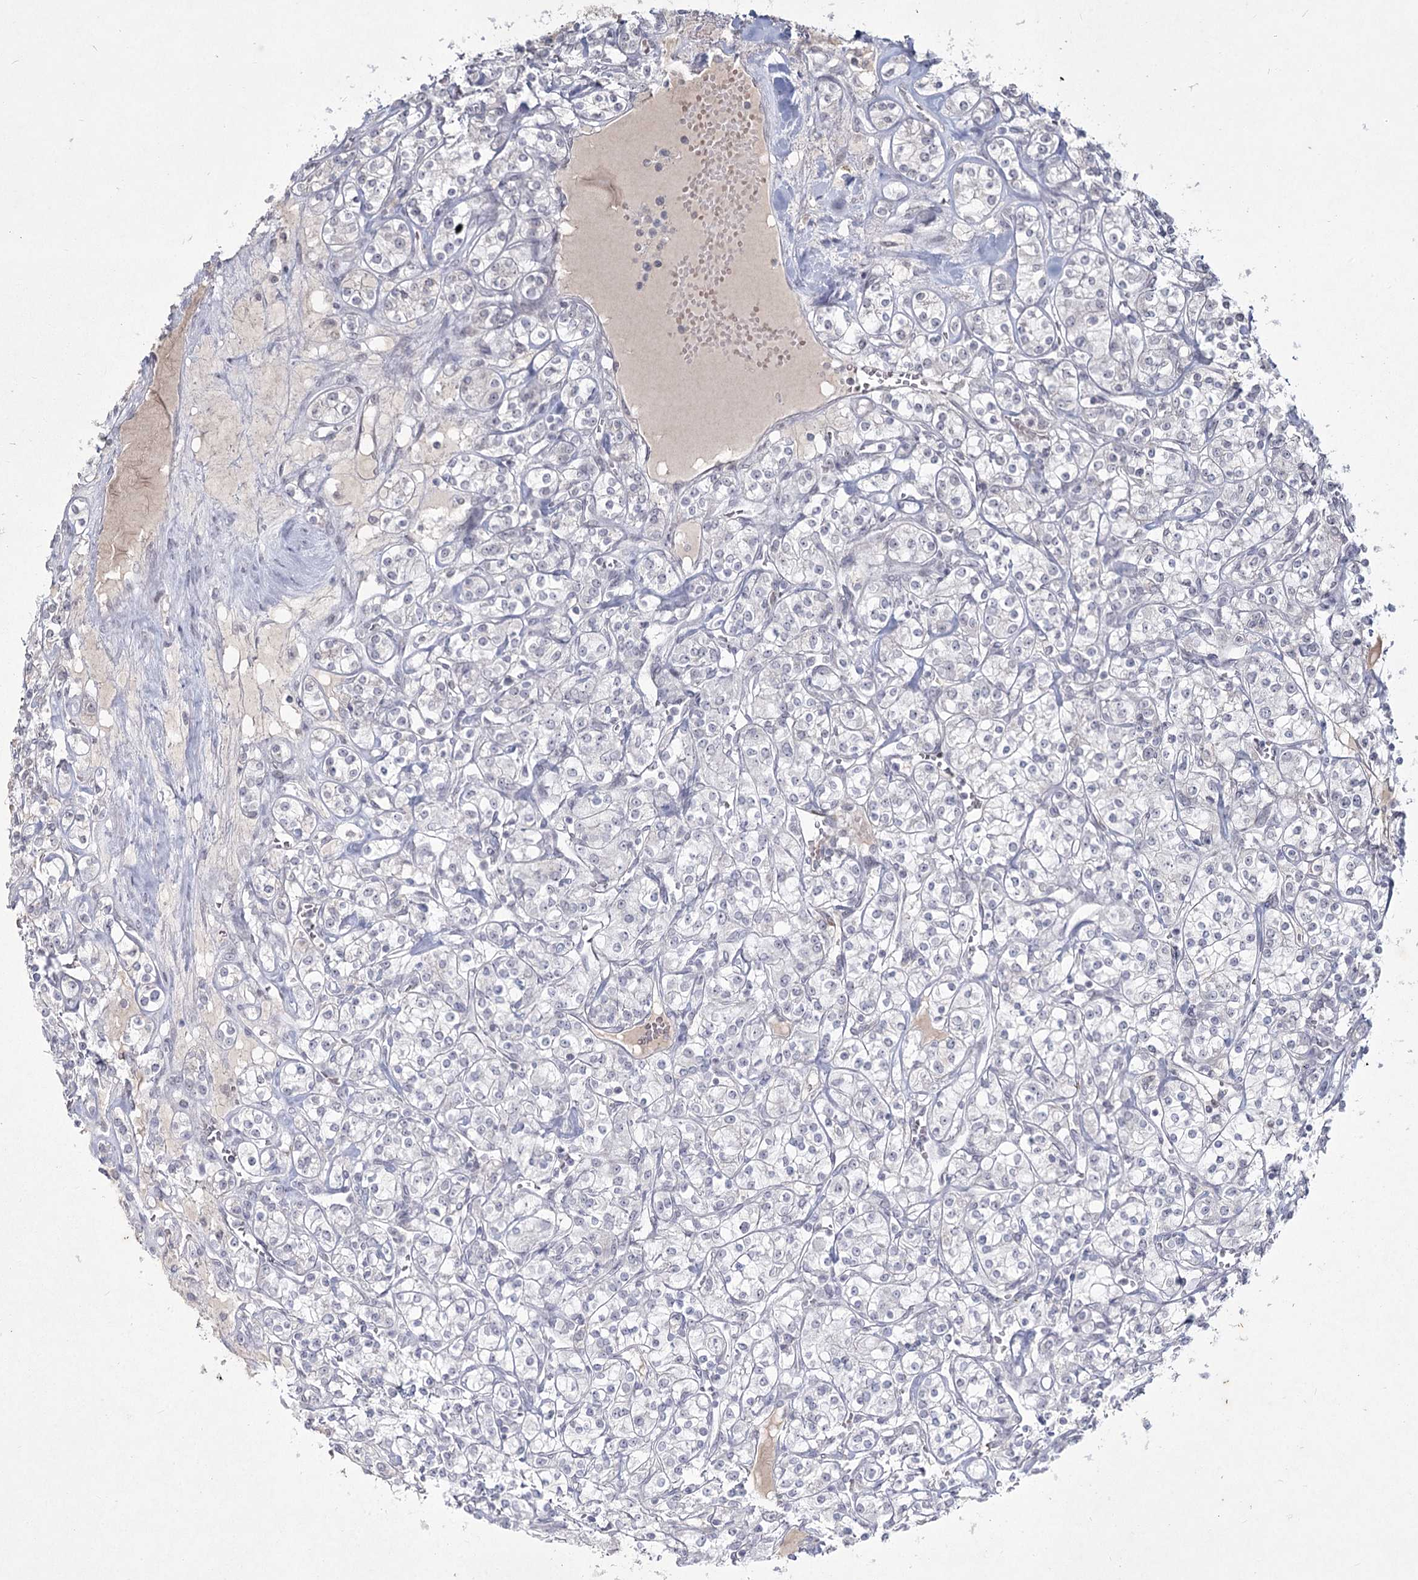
{"staining": {"intensity": "negative", "quantity": "none", "location": "none"}, "tissue": "renal cancer", "cell_type": "Tumor cells", "image_type": "cancer", "snomed": [{"axis": "morphology", "description": "Adenocarcinoma, NOS"}, {"axis": "topography", "description": "Kidney"}], "caption": "Renal cancer was stained to show a protein in brown. There is no significant expression in tumor cells.", "gene": "LY6G5C", "patient": {"sex": "male", "age": 77}}